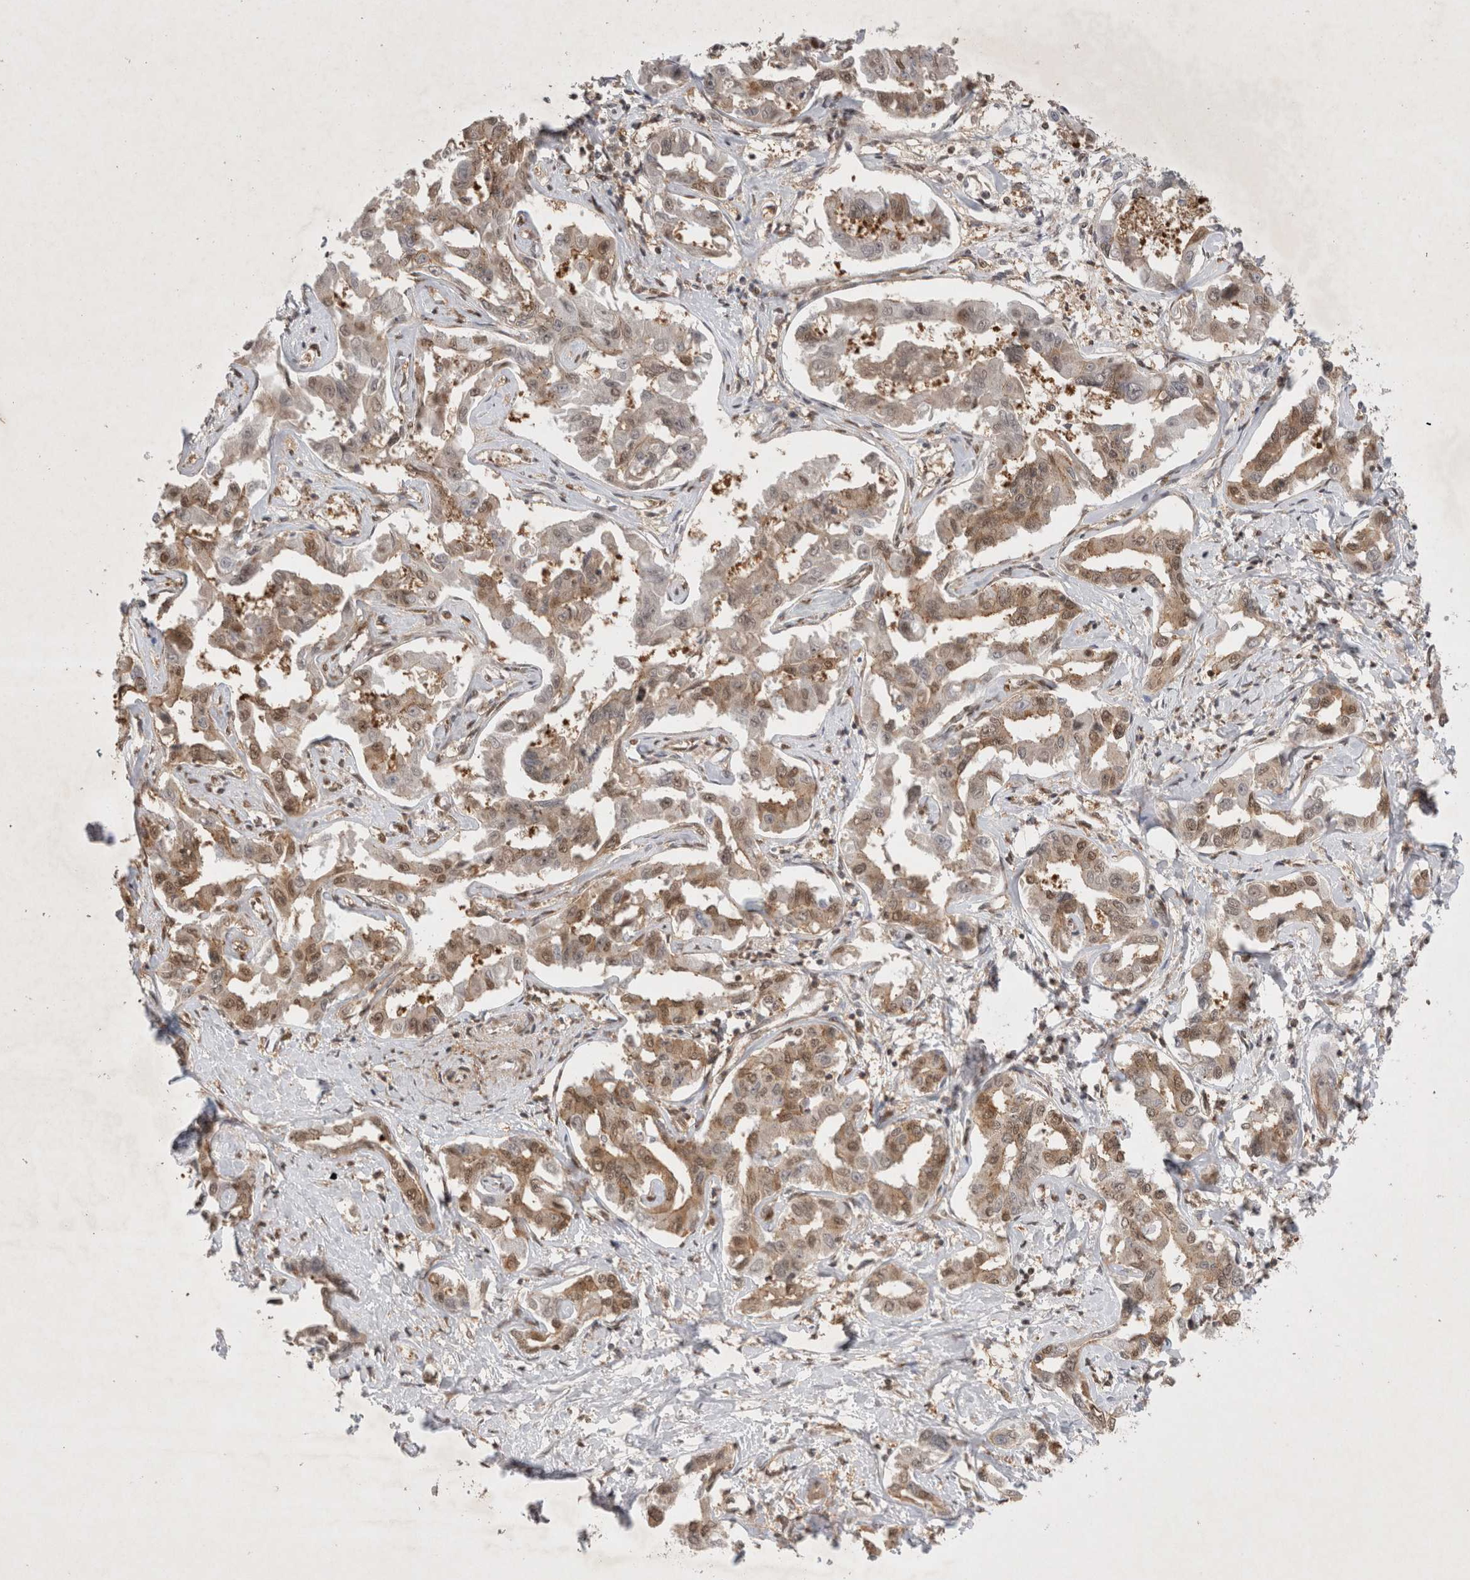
{"staining": {"intensity": "moderate", "quantity": ">75%", "location": "cytoplasmic/membranous,nuclear"}, "tissue": "liver cancer", "cell_type": "Tumor cells", "image_type": "cancer", "snomed": [{"axis": "morphology", "description": "Cholangiocarcinoma"}, {"axis": "topography", "description": "Liver"}], "caption": "Protein staining exhibits moderate cytoplasmic/membranous and nuclear staining in approximately >75% of tumor cells in cholangiocarcinoma (liver).", "gene": "WIPF2", "patient": {"sex": "male", "age": 59}}